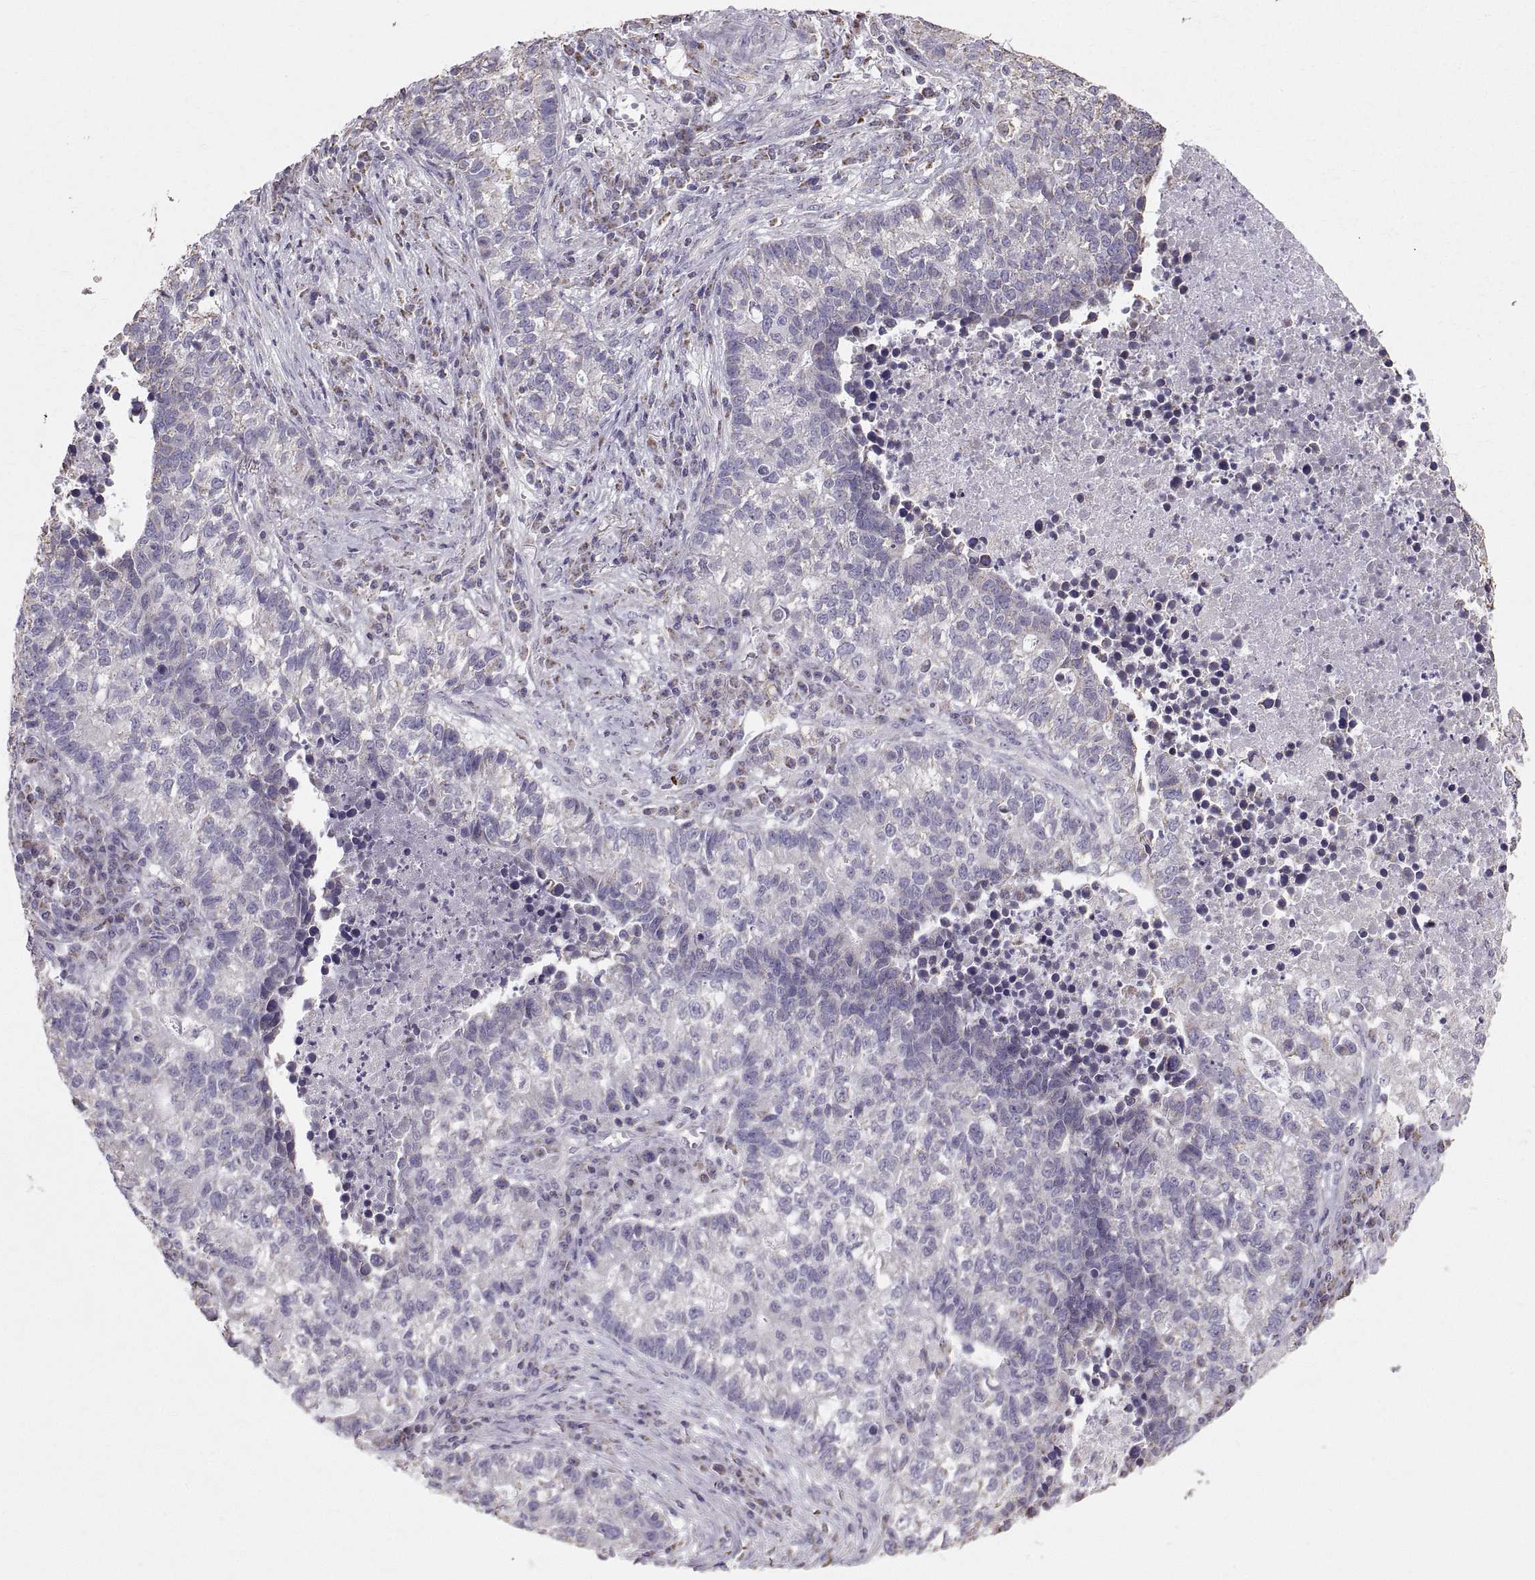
{"staining": {"intensity": "negative", "quantity": "none", "location": "none"}, "tissue": "lung cancer", "cell_type": "Tumor cells", "image_type": "cancer", "snomed": [{"axis": "morphology", "description": "Adenocarcinoma, NOS"}, {"axis": "topography", "description": "Lung"}], "caption": "Immunohistochemical staining of lung cancer demonstrates no significant positivity in tumor cells. (DAB immunohistochemistry (IHC) visualized using brightfield microscopy, high magnification).", "gene": "STMND1", "patient": {"sex": "male", "age": 57}}